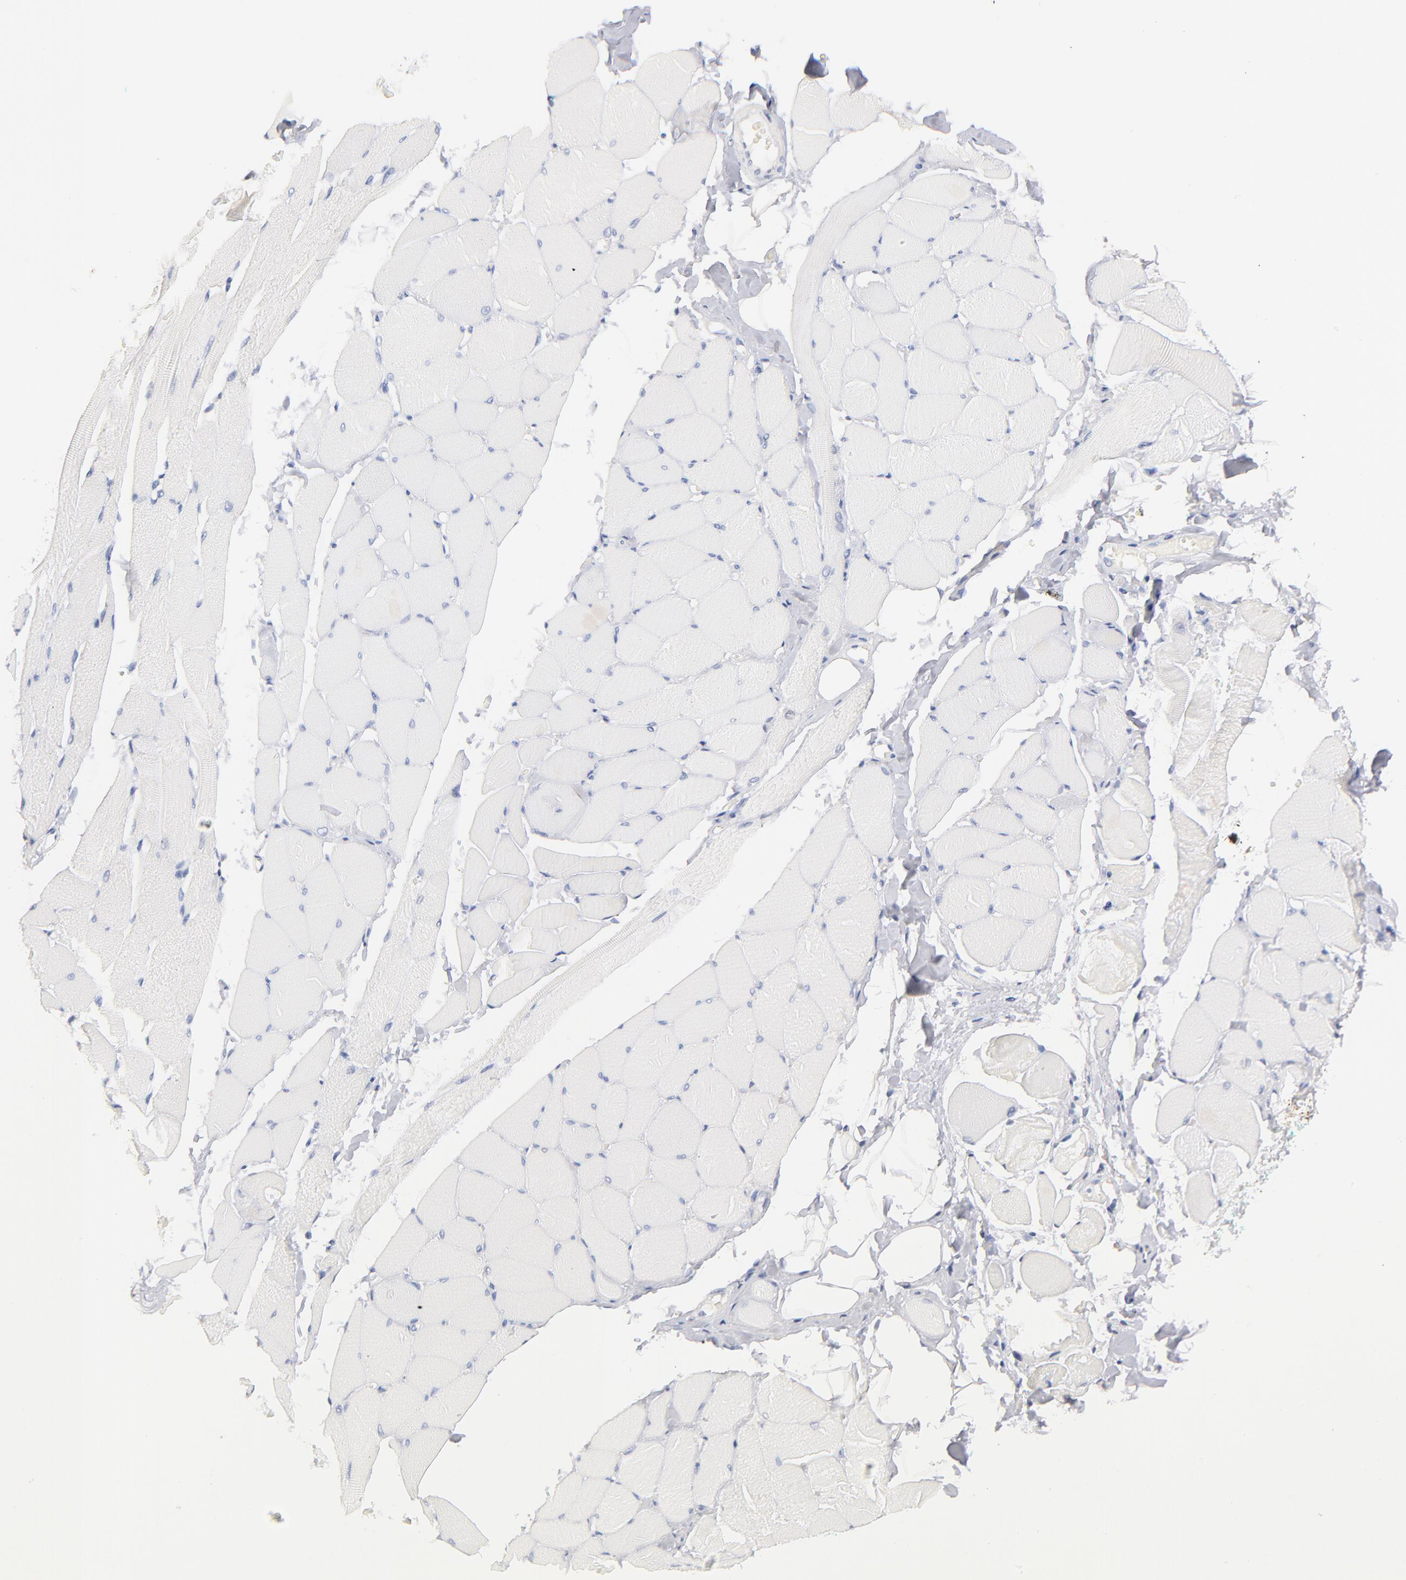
{"staining": {"intensity": "negative", "quantity": "none", "location": "none"}, "tissue": "skeletal muscle", "cell_type": "Myocytes", "image_type": "normal", "snomed": [{"axis": "morphology", "description": "Normal tissue, NOS"}, {"axis": "topography", "description": "Skeletal muscle"}, {"axis": "topography", "description": "Peripheral nerve tissue"}], "caption": "Myocytes show no significant positivity in benign skeletal muscle. Brightfield microscopy of immunohistochemistry (IHC) stained with DAB (brown) and hematoxylin (blue), captured at high magnification.", "gene": "KHNYN", "patient": {"sex": "female", "age": 84}}